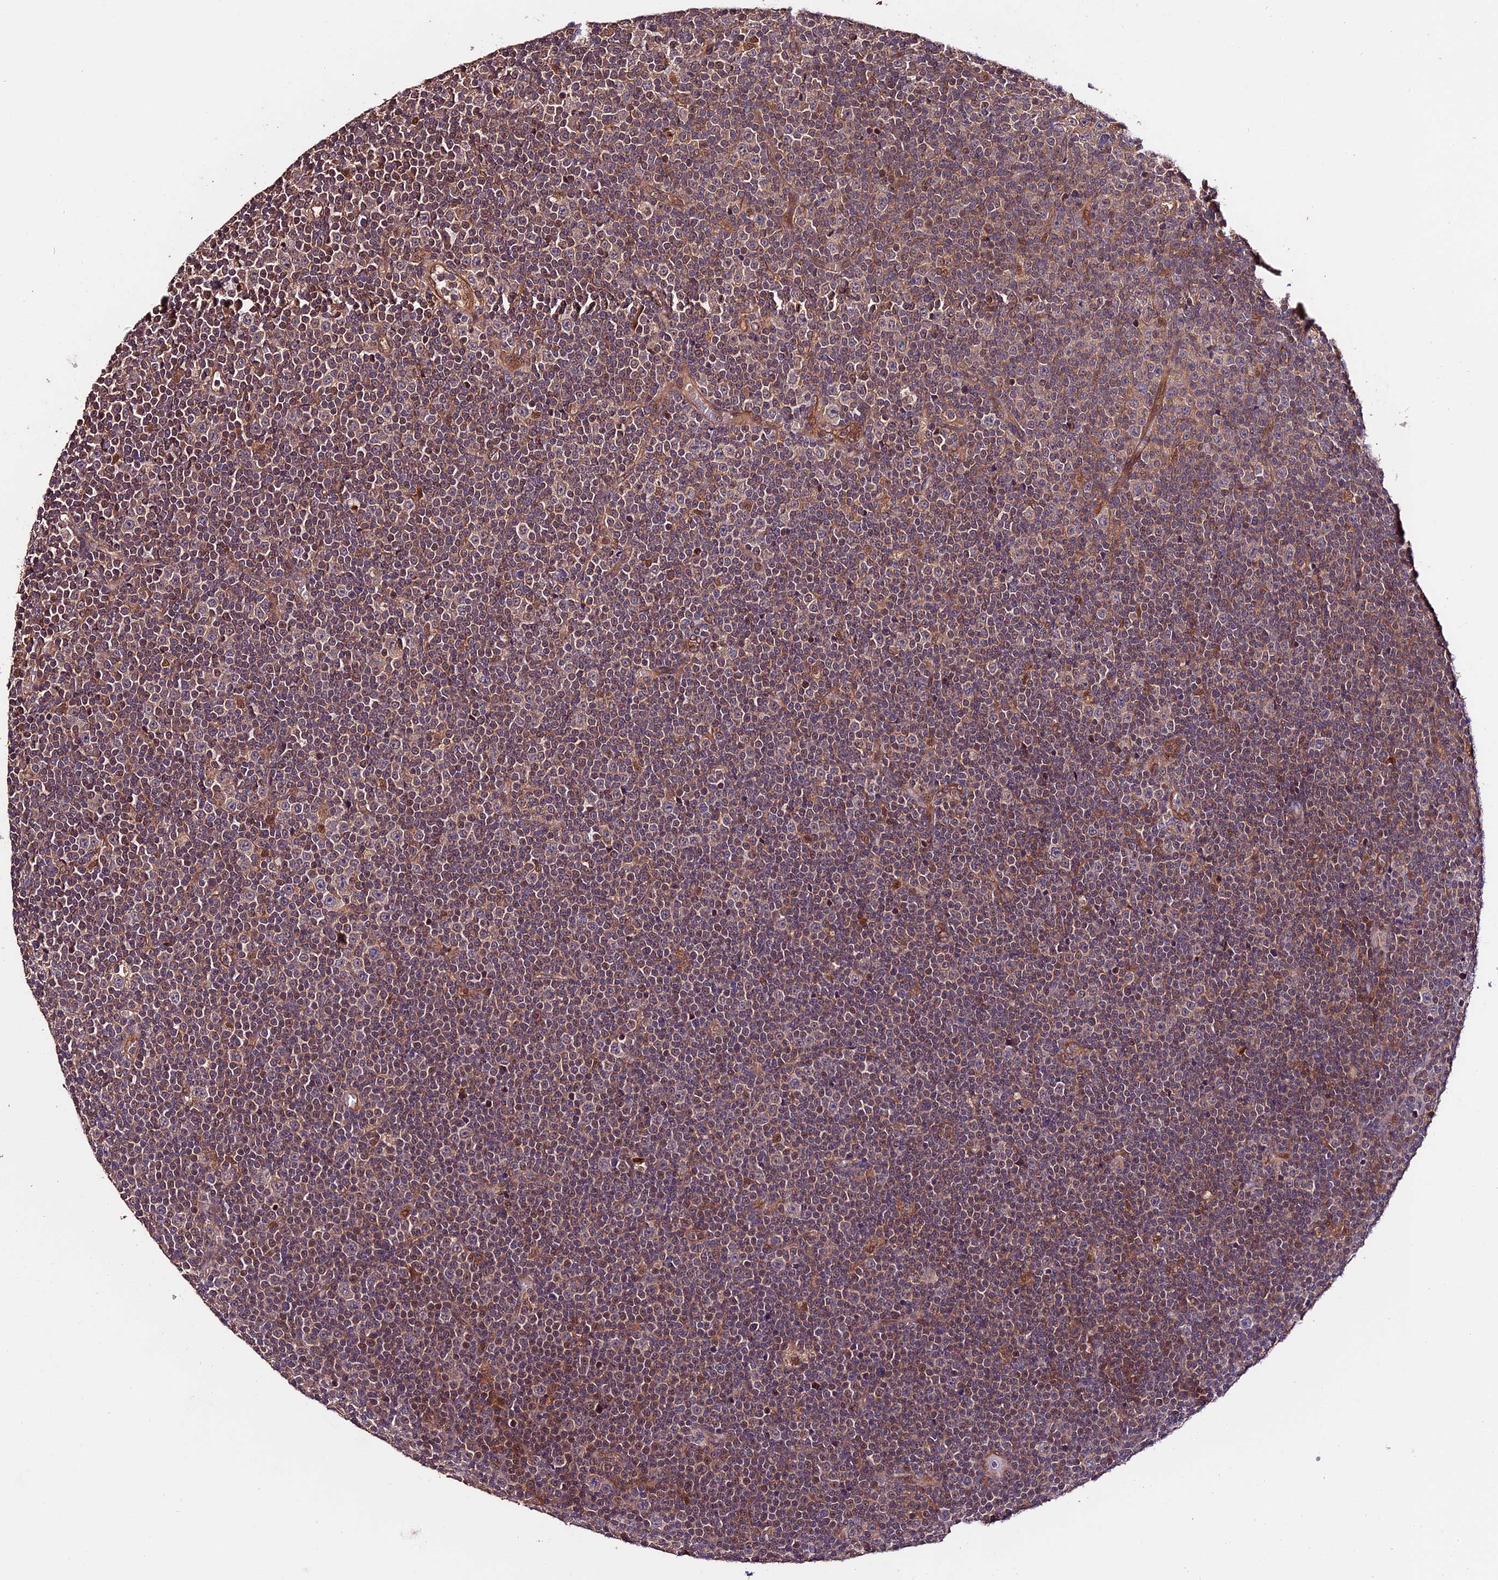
{"staining": {"intensity": "weak", "quantity": ">75%", "location": "cytoplasmic/membranous"}, "tissue": "lymphoma", "cell_type": "Tumor cells", "image_type": "cancer", "snomed": [{"axis": "morphology", "description": "Malignant lymphoma, non-Hodgkin's type, Low grade"}, {"axis": "topography", "description": "Lymph node"}], "caption": "Tumor cells demonstrate low levels of weak cytoplasmic/membranous staining in approximately >75% of cells in human low-grade malignant lymphoma, non-Hodgkin's type. (IHC, brightfield microscopy, high magnification).", "gene": "CES3", "patient": {"sex": "female", "age": 67}}